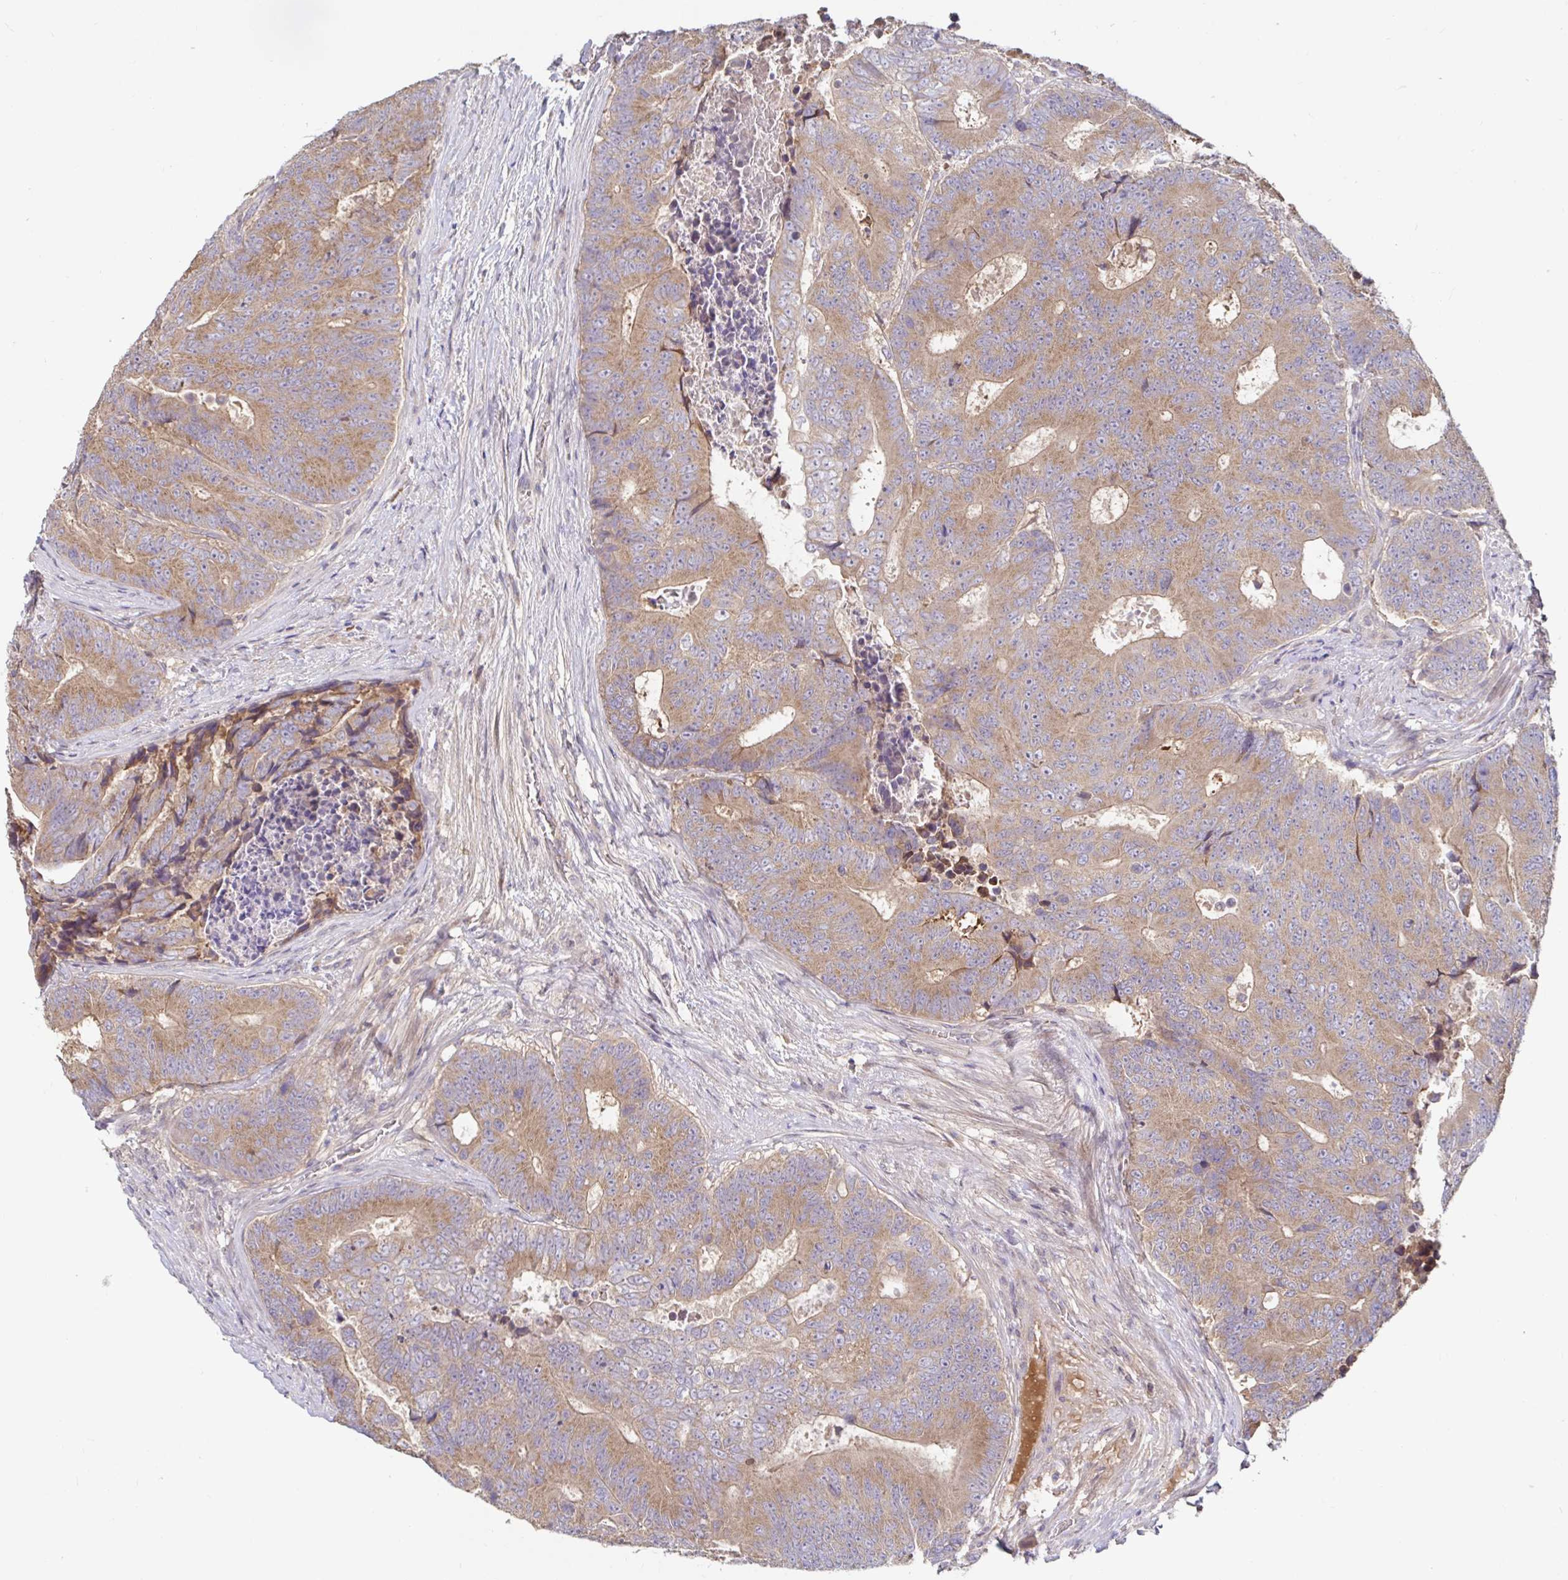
{"staining": {"intensity": "moderate", "quantity": ">75%", "location": "cytoplasmic/membranous"}, "tissue": "colorectal cancer", "cell_type": "Tumor cells", "image_type": "cancer", "snomed": [{"axis": "morphology", "description": "Adenocarcinoma, NOS"}, {"axis": "topography", "description": "Colon"}], "caption": "Human colorectal cancer stained with a brown dye demonstrates moderate cytoplasmic/membranous positive positivity in approximately >75% of tumor cells.", "gene": "LARP1", "patient": {"sex": "female", "age": 48}}